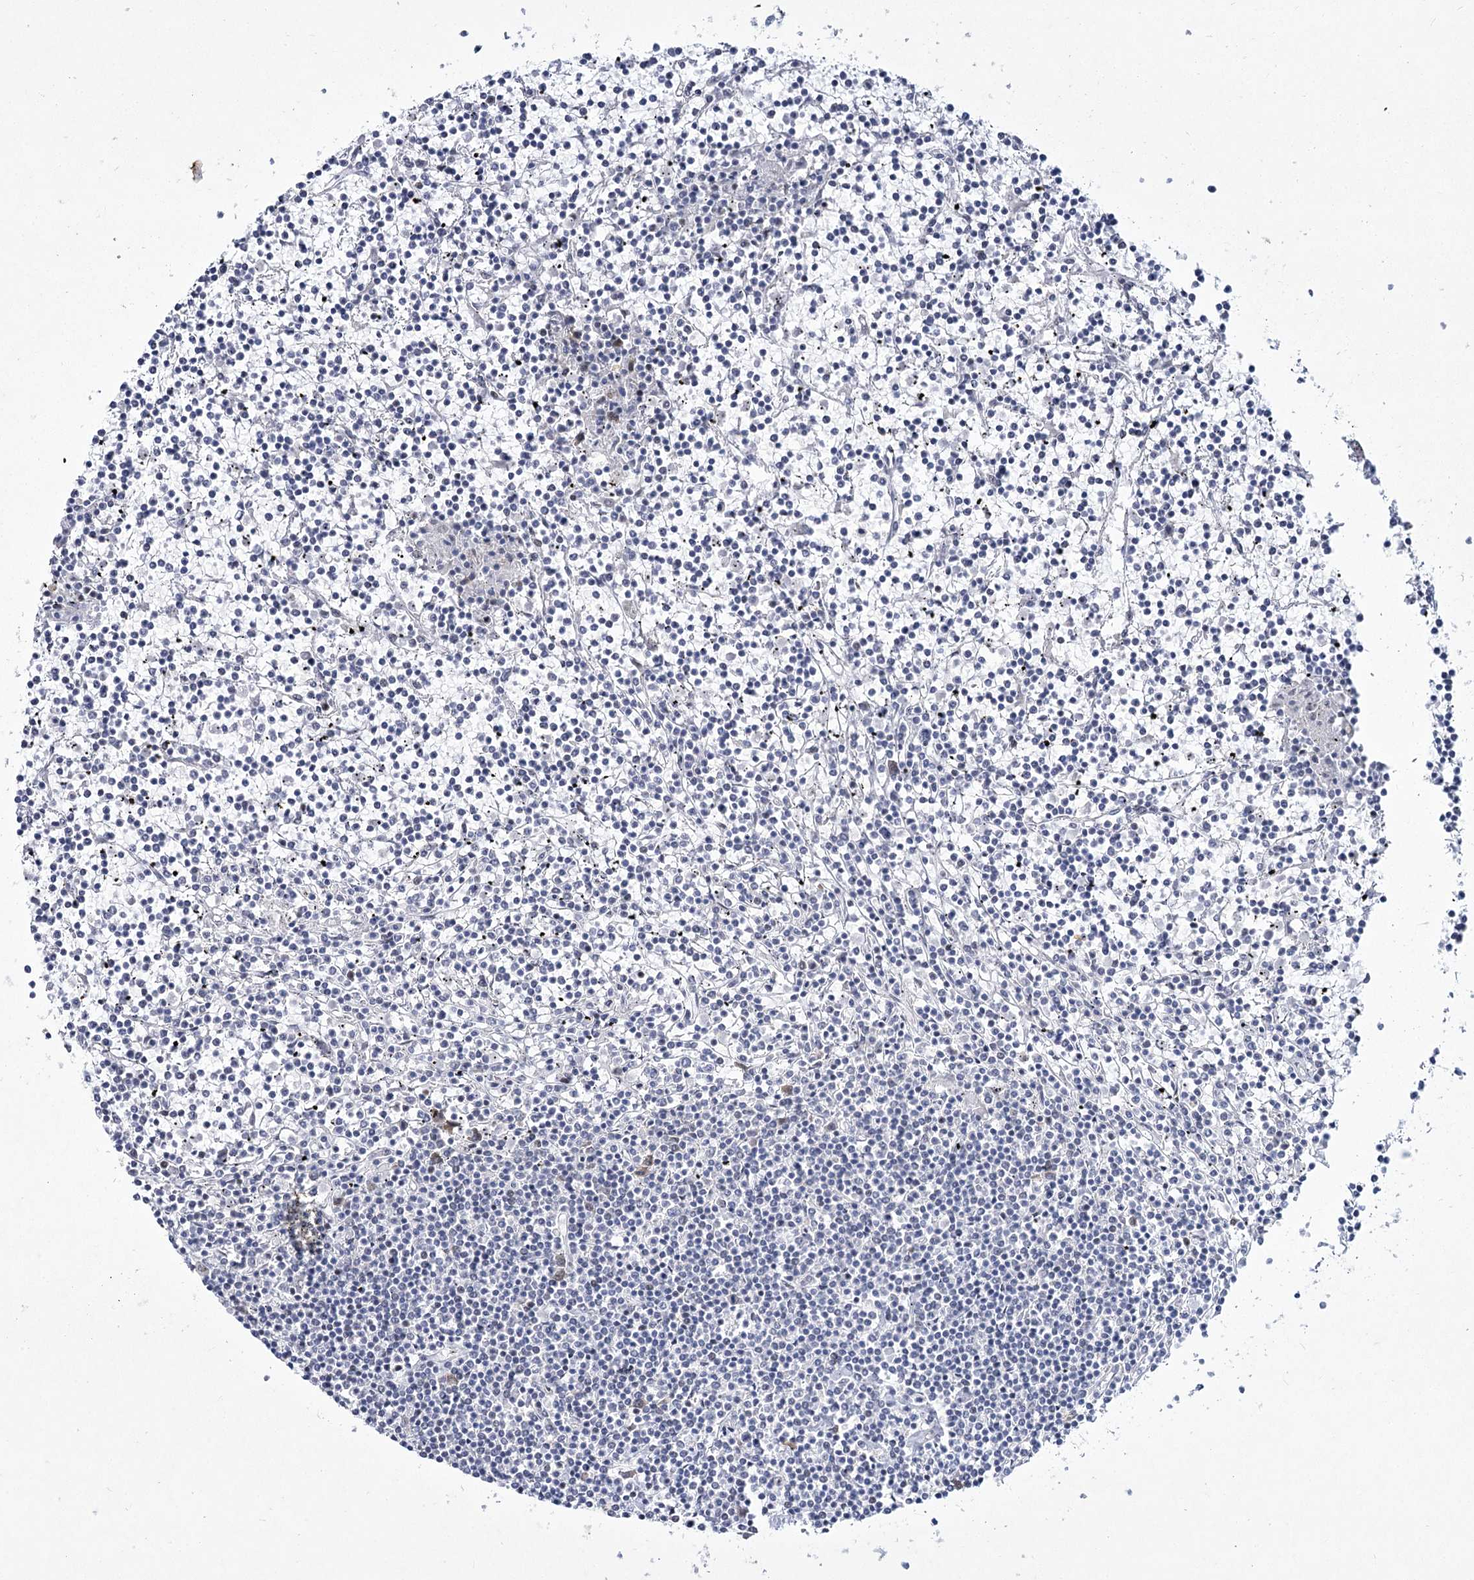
{"staining": {"intensity": "negative", "quantity": "none", "location": "none"}, "tissue": "lymphoma", "cell_type": "Tumor cells", "image_type": "cancer", "snomed": [{"axis": "morphology", "description": "Malignant lymphoma, non-Hodgkin's type, Low grade"}, {"axis": "topography", "description": "Spleen"}], "caption": "This is a histopathology image of immunohistochemistry staining of lymphoma, which shows no positivity in tumor cells.", "gene": "YBX3", "patient": {"sex": "female", "age": 19}}